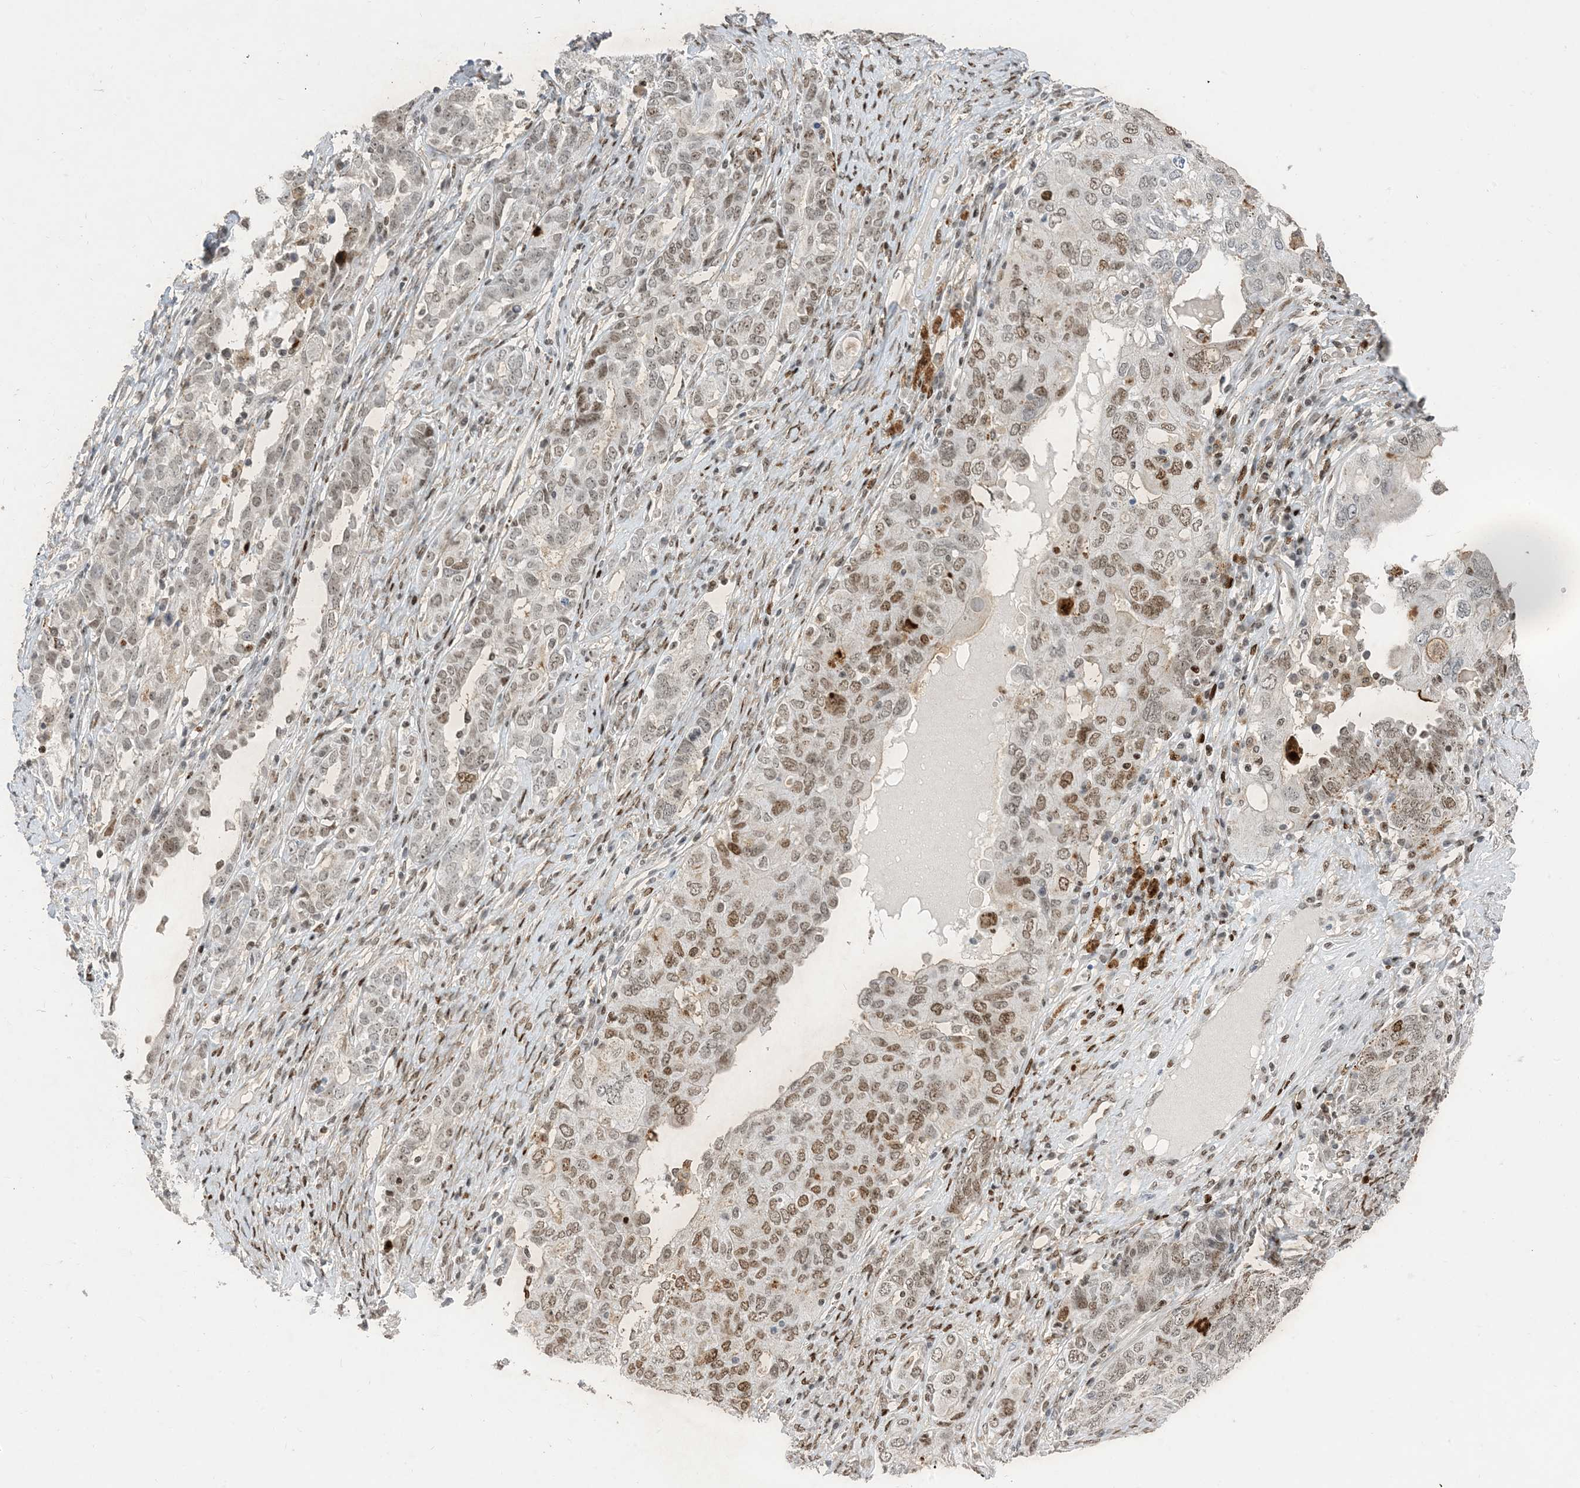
{"staining": {"intensity": "moderate", "quantity": "25%-75%", "location": "nuclear"}, "tissue": "ovarian cancer", "cell_type": "Tumor cells", "image_type": "cancer", "snomed": [{"axis": "morphology", "description": "Carcinoma, endometroid"}, {"axis": "topography", "description": "Ovary"}], "caption": "Moderate nuclear positivity is present in about 25%-75% of tumor cells in ovarian cancer.", "gene": "SLC25A53", "patient": {"sex": "female", "age": 62}}